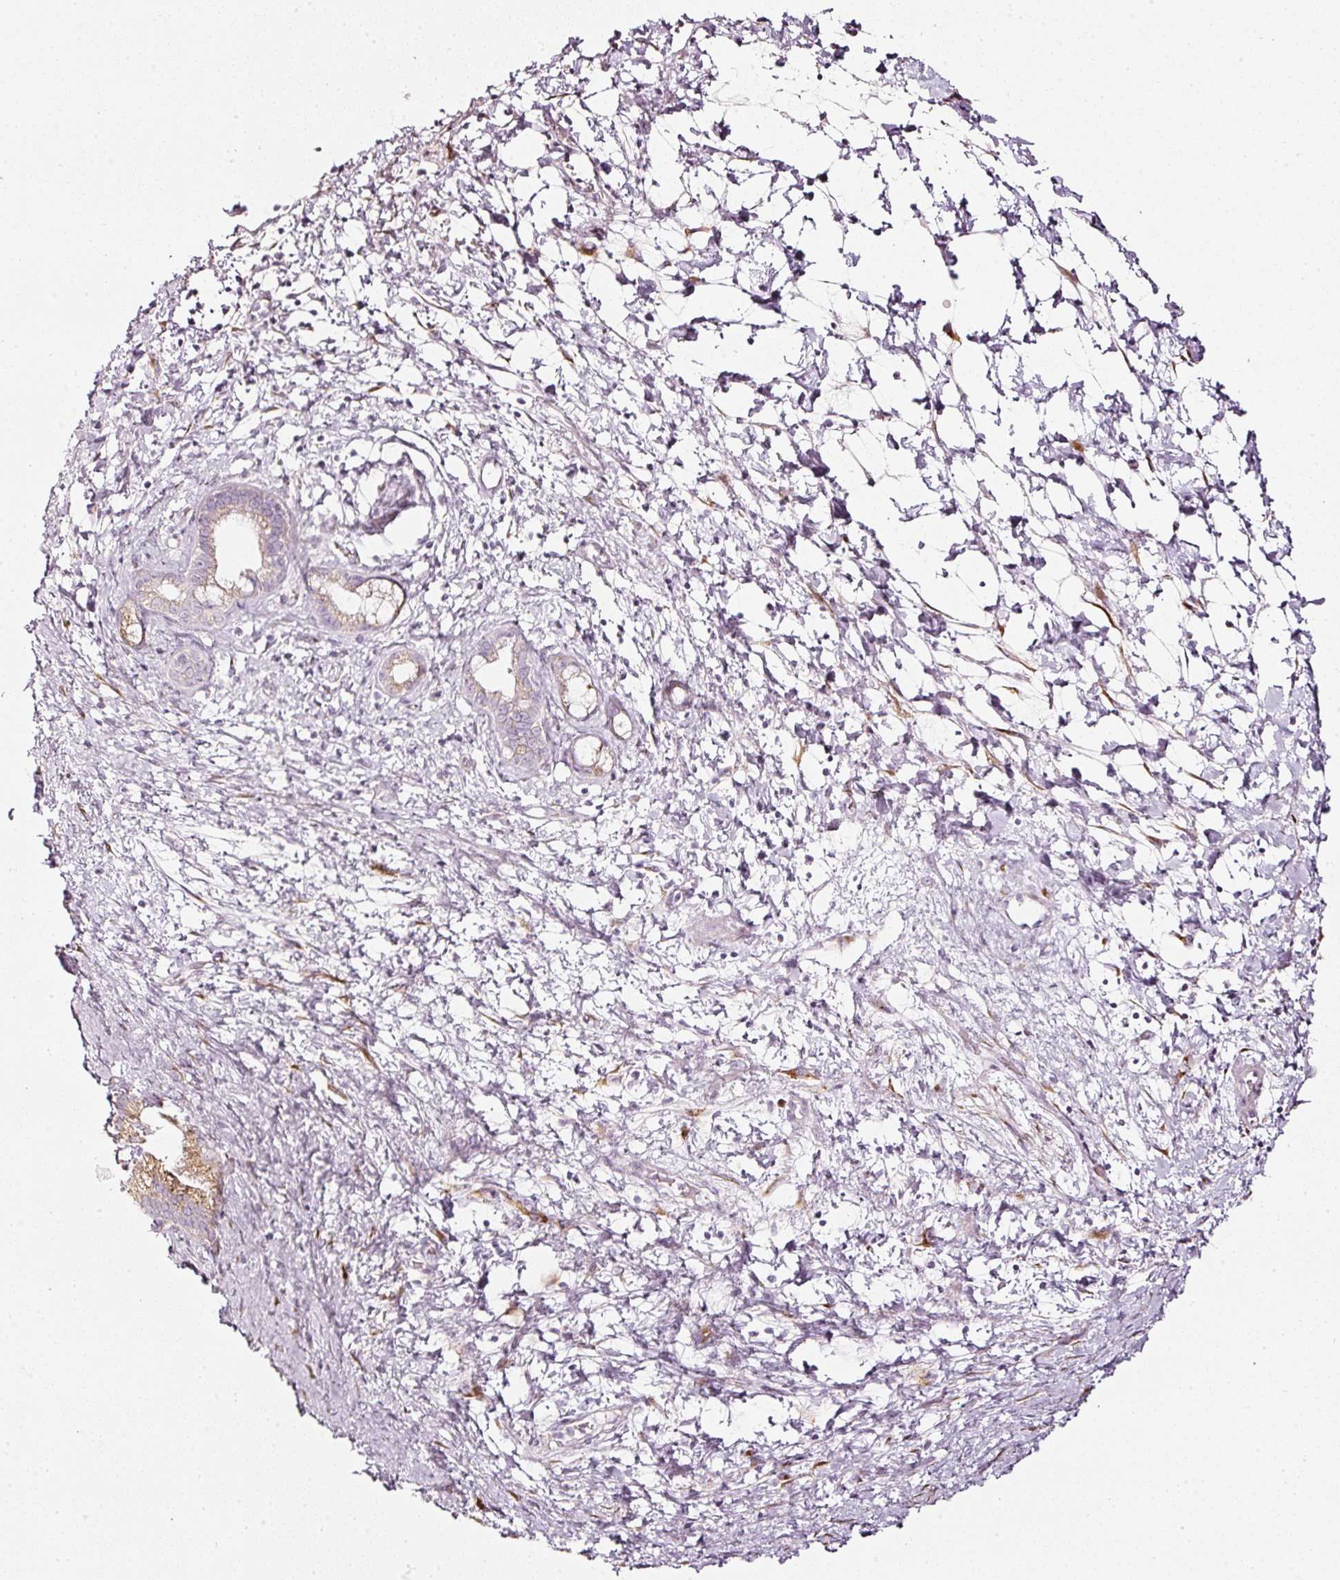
{"staining": {"intensity": "negative", "quantity": "none", "location": "none"}, "tissue": "pancreatic cancer", "cell_type": "Tumor cells", "image_type": "cancer", "snomed": [{"axis": "morphology", "description": "Adenocarcinoma, NOS"}, {"axis": "topography", "description": "Pancreas"}], "caption": "This micrograph is of pancreatic cancer (adenocarcinoma) stained with IHC to label a protein in brown with the nuclei are counter-stained blue. There is no positivity in tumor cells. (DAB (3,3'-diaminobenzidine) IHC with hematoxylin counter stain).", "gene": "SDF4", "patient": {"sex": "male", "age": 68}}